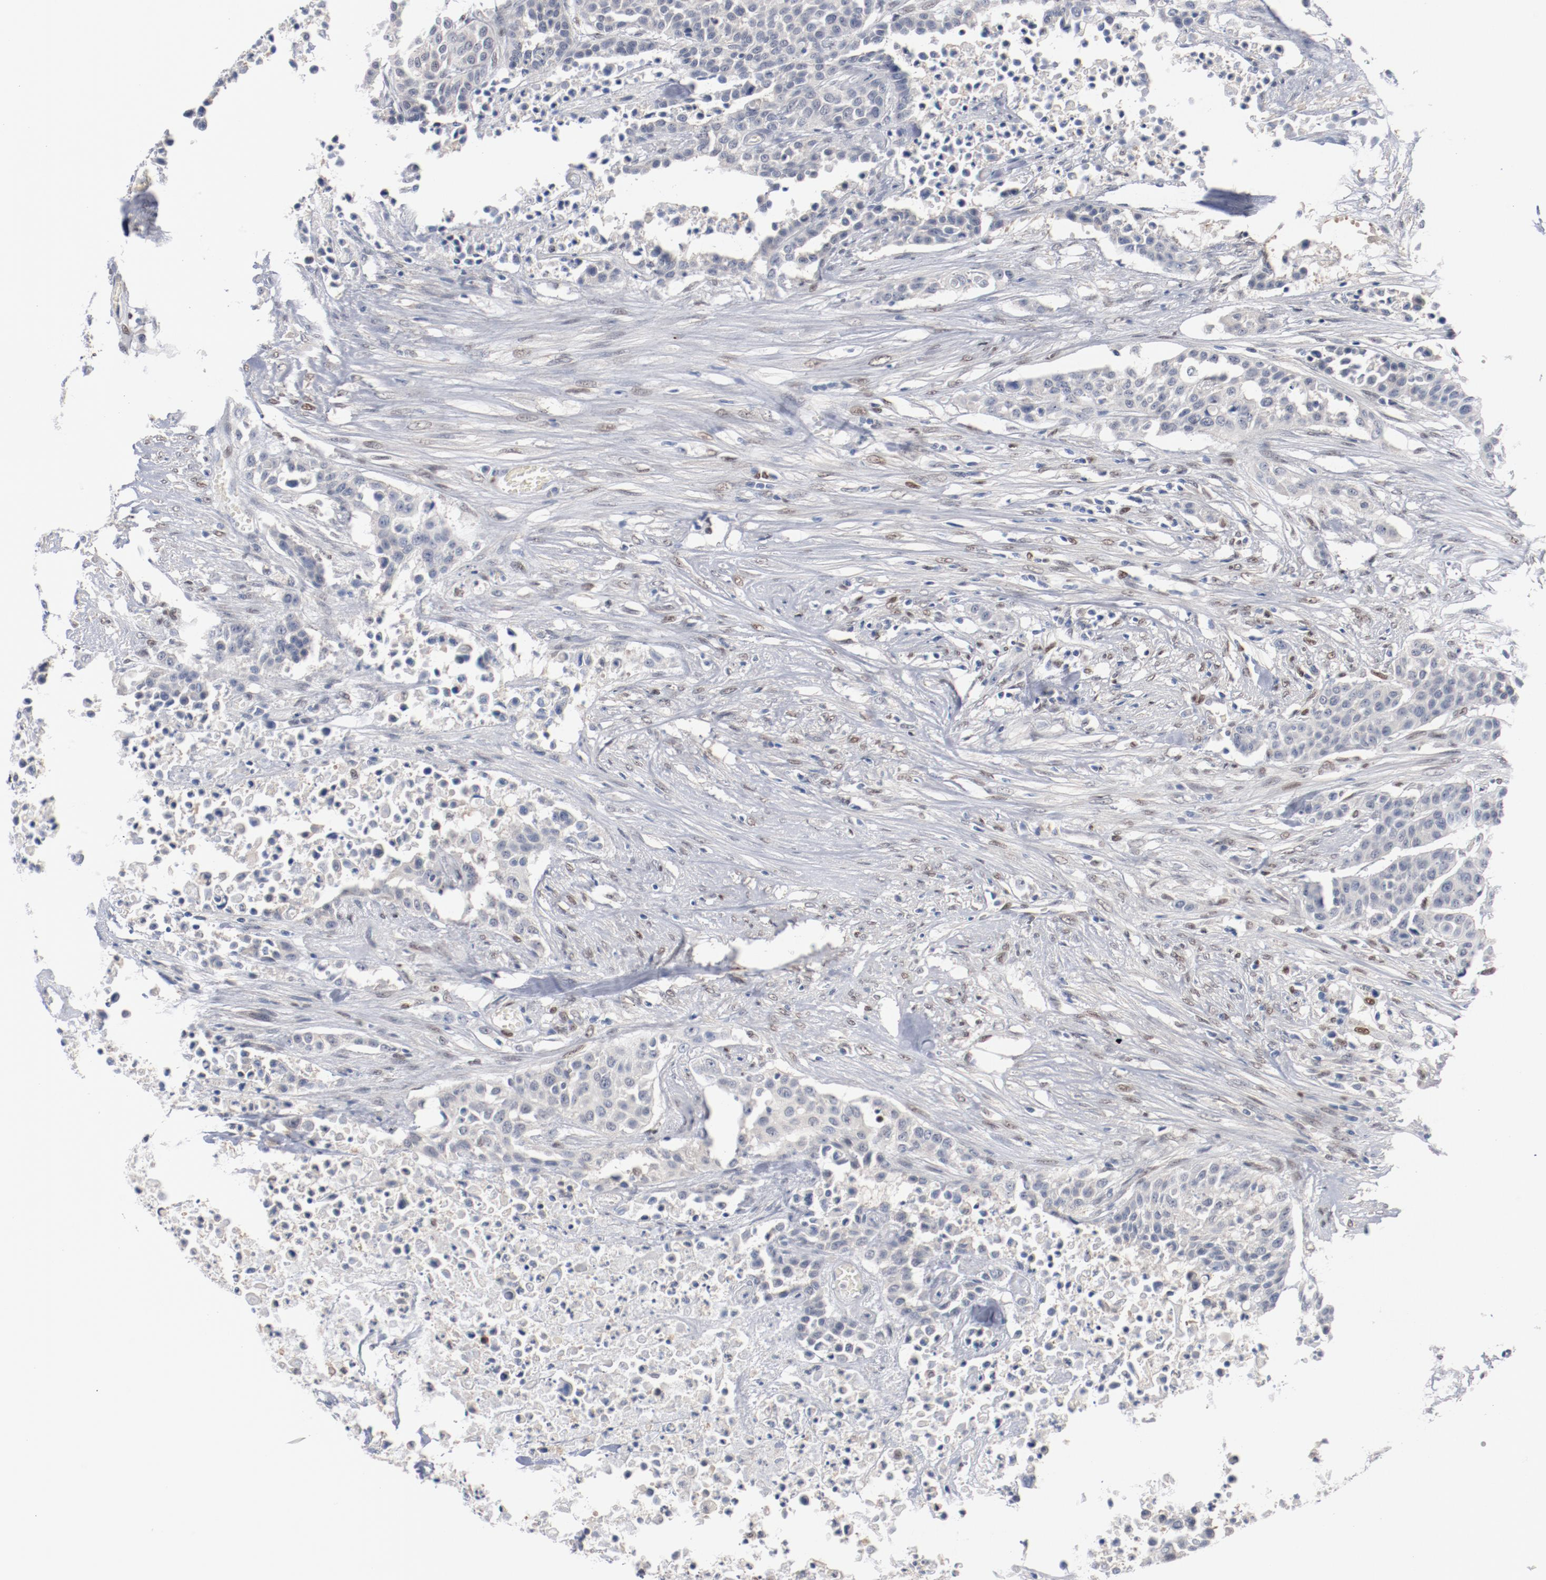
{"staining": {"intensity": "negative", "quantity": "none", "location": "none"}, "tissue": "urothelial cancer", "cell_type": "Tumor cells", "image_type": "cancer", "snomed": [{"axis": "morphology", "description": "Urothelial carcinoma, High grade"}, {"axis": "topography", "description": "Urinary bladder"}], "caption": "This is a image of immunohistochemistry staining of urothelial cancer, which shows no staining in tumor cells.", "gene": "ZEB2", "patient": {"sex": "male", "age": 74}}